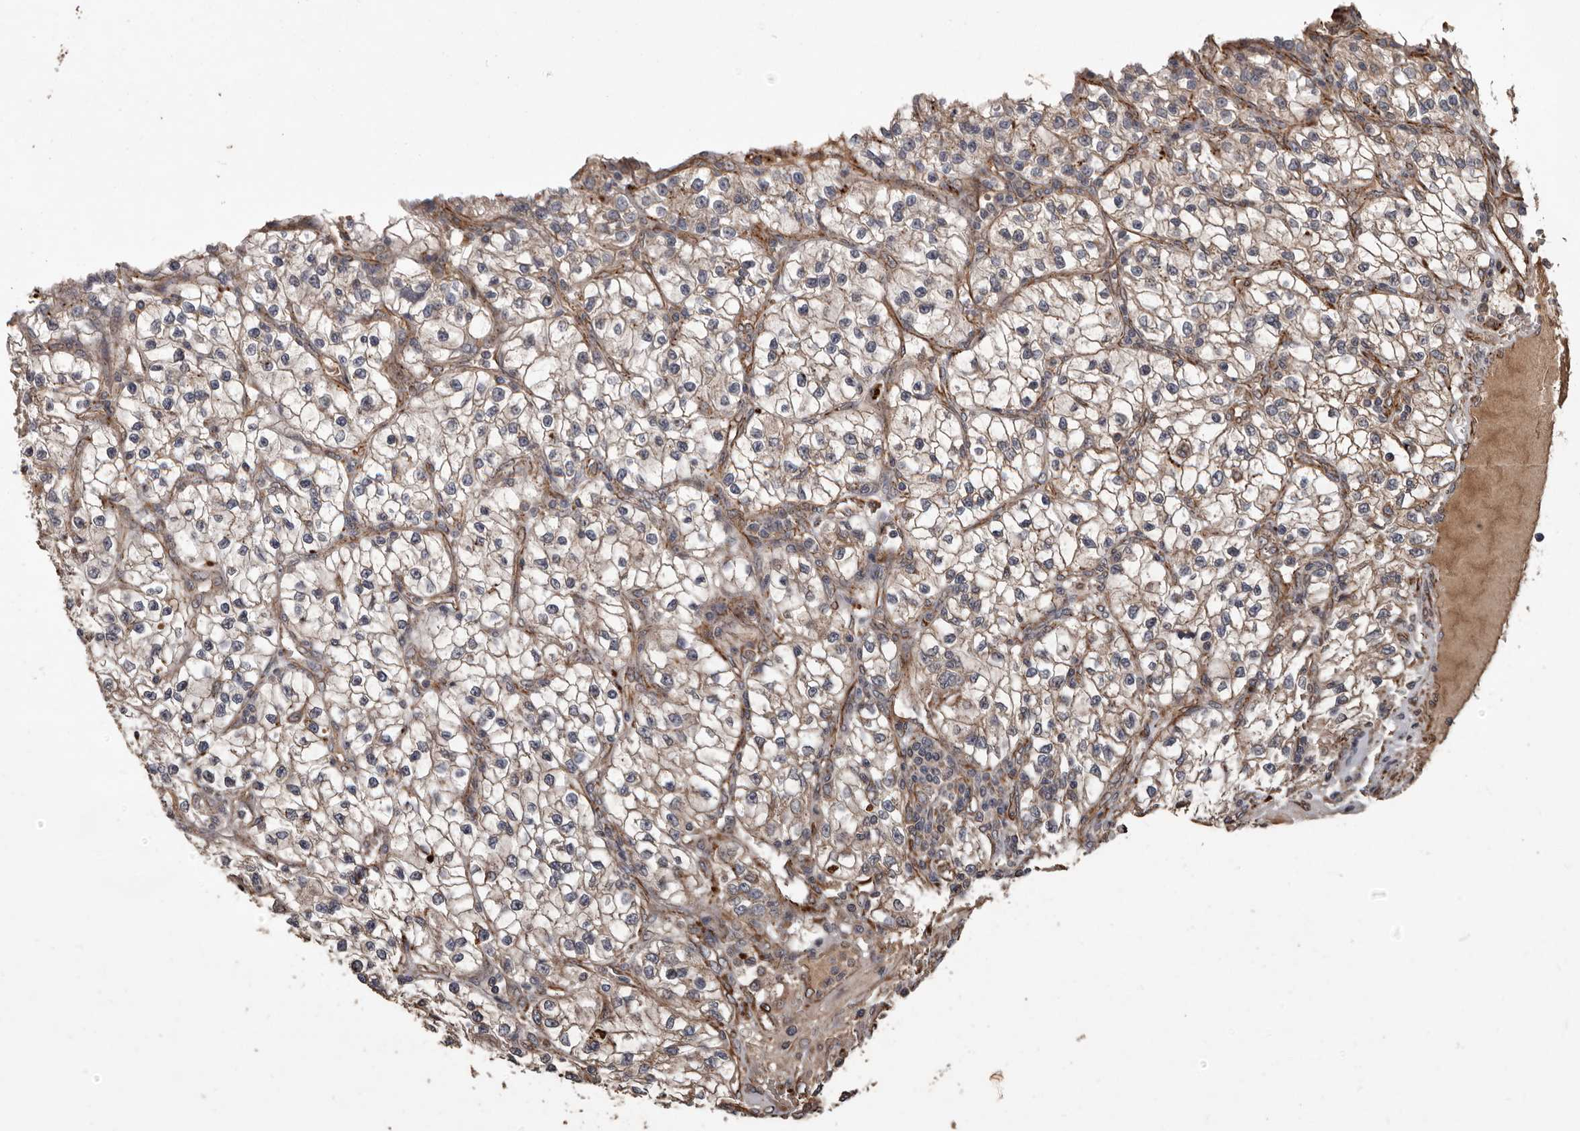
{"staining": {"intensity": "weak", "quantity": "25%-75%", "location": "cytoplasmic/membranous"}, "tissue": "renal cancer", "cell_type": "Tumor cells", "image_type": "cancer", "snomed": [{"axis": "morphology", "description": "Adenocarcinoma, NOS"}, {"axis": "topography", "description": "Kidney"}], "caption": "Immunohistochemical staining of renal cancer (adenocarcinoma) reveals weak cytoplasmic/membranous protein positivity in about 25%-75% of tumor cells.", "gene": "BRAT1", "patient": {"sex": "female", "age": 57}}